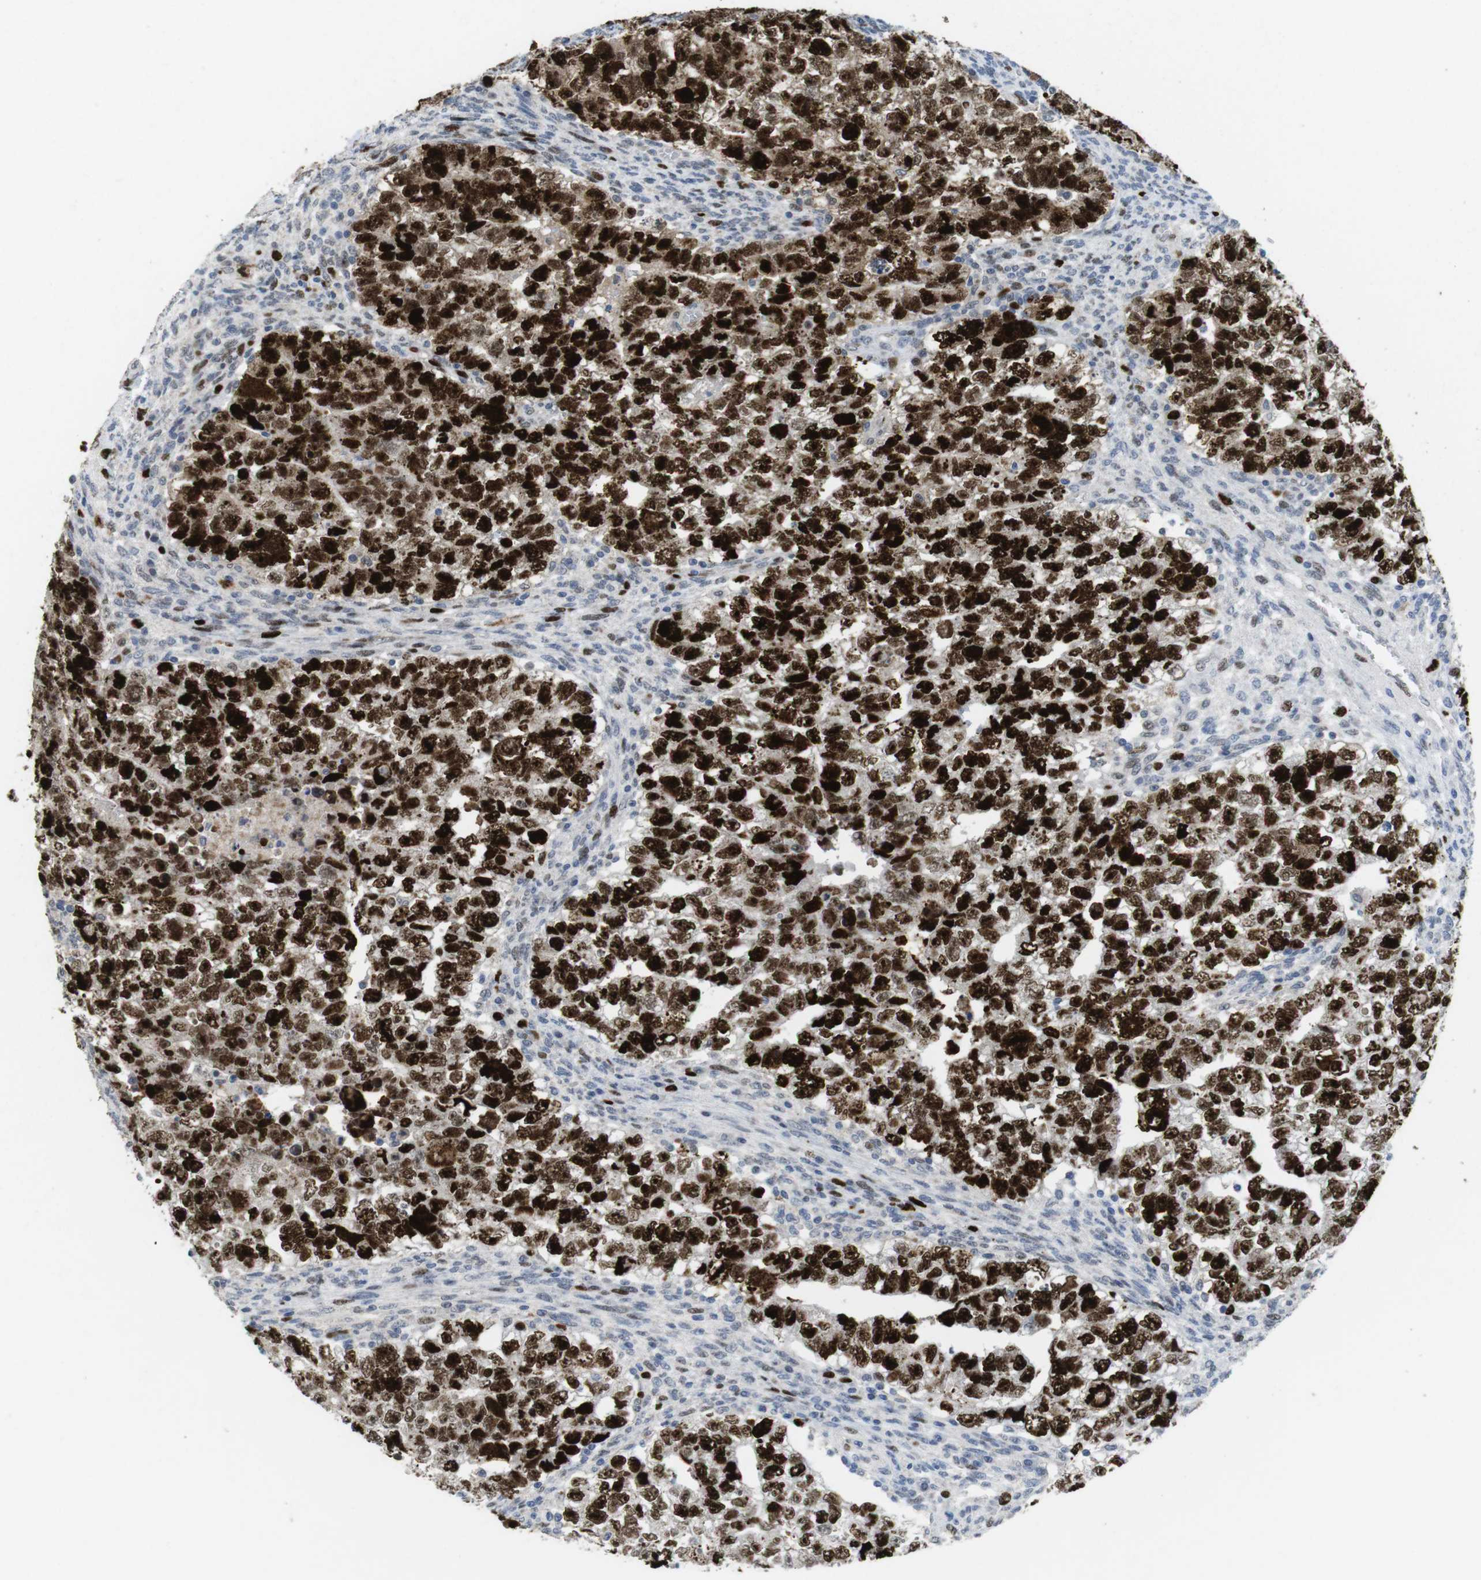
{"staining": {"intensity": "strong", "quantity": ">75%", "location": "nuclear"}, "tissue": "testis cancer", "cell_type": "Tumor cells", "image_type": "cancer", "snomed": [{"axis": "morphology", "description": "Seminoma, NOS"}, {"axis": "morphology", "description": "Carcinoma, Embryonal, NOS"}, {"axis": "topography", "description": "Testis"}], "caption": "Human testis seminoma stained with a protein marker demonstrates strong staining in tumor cells.", "gene": "KPNA2", "patient": {"sex": "male", "age": 38}}